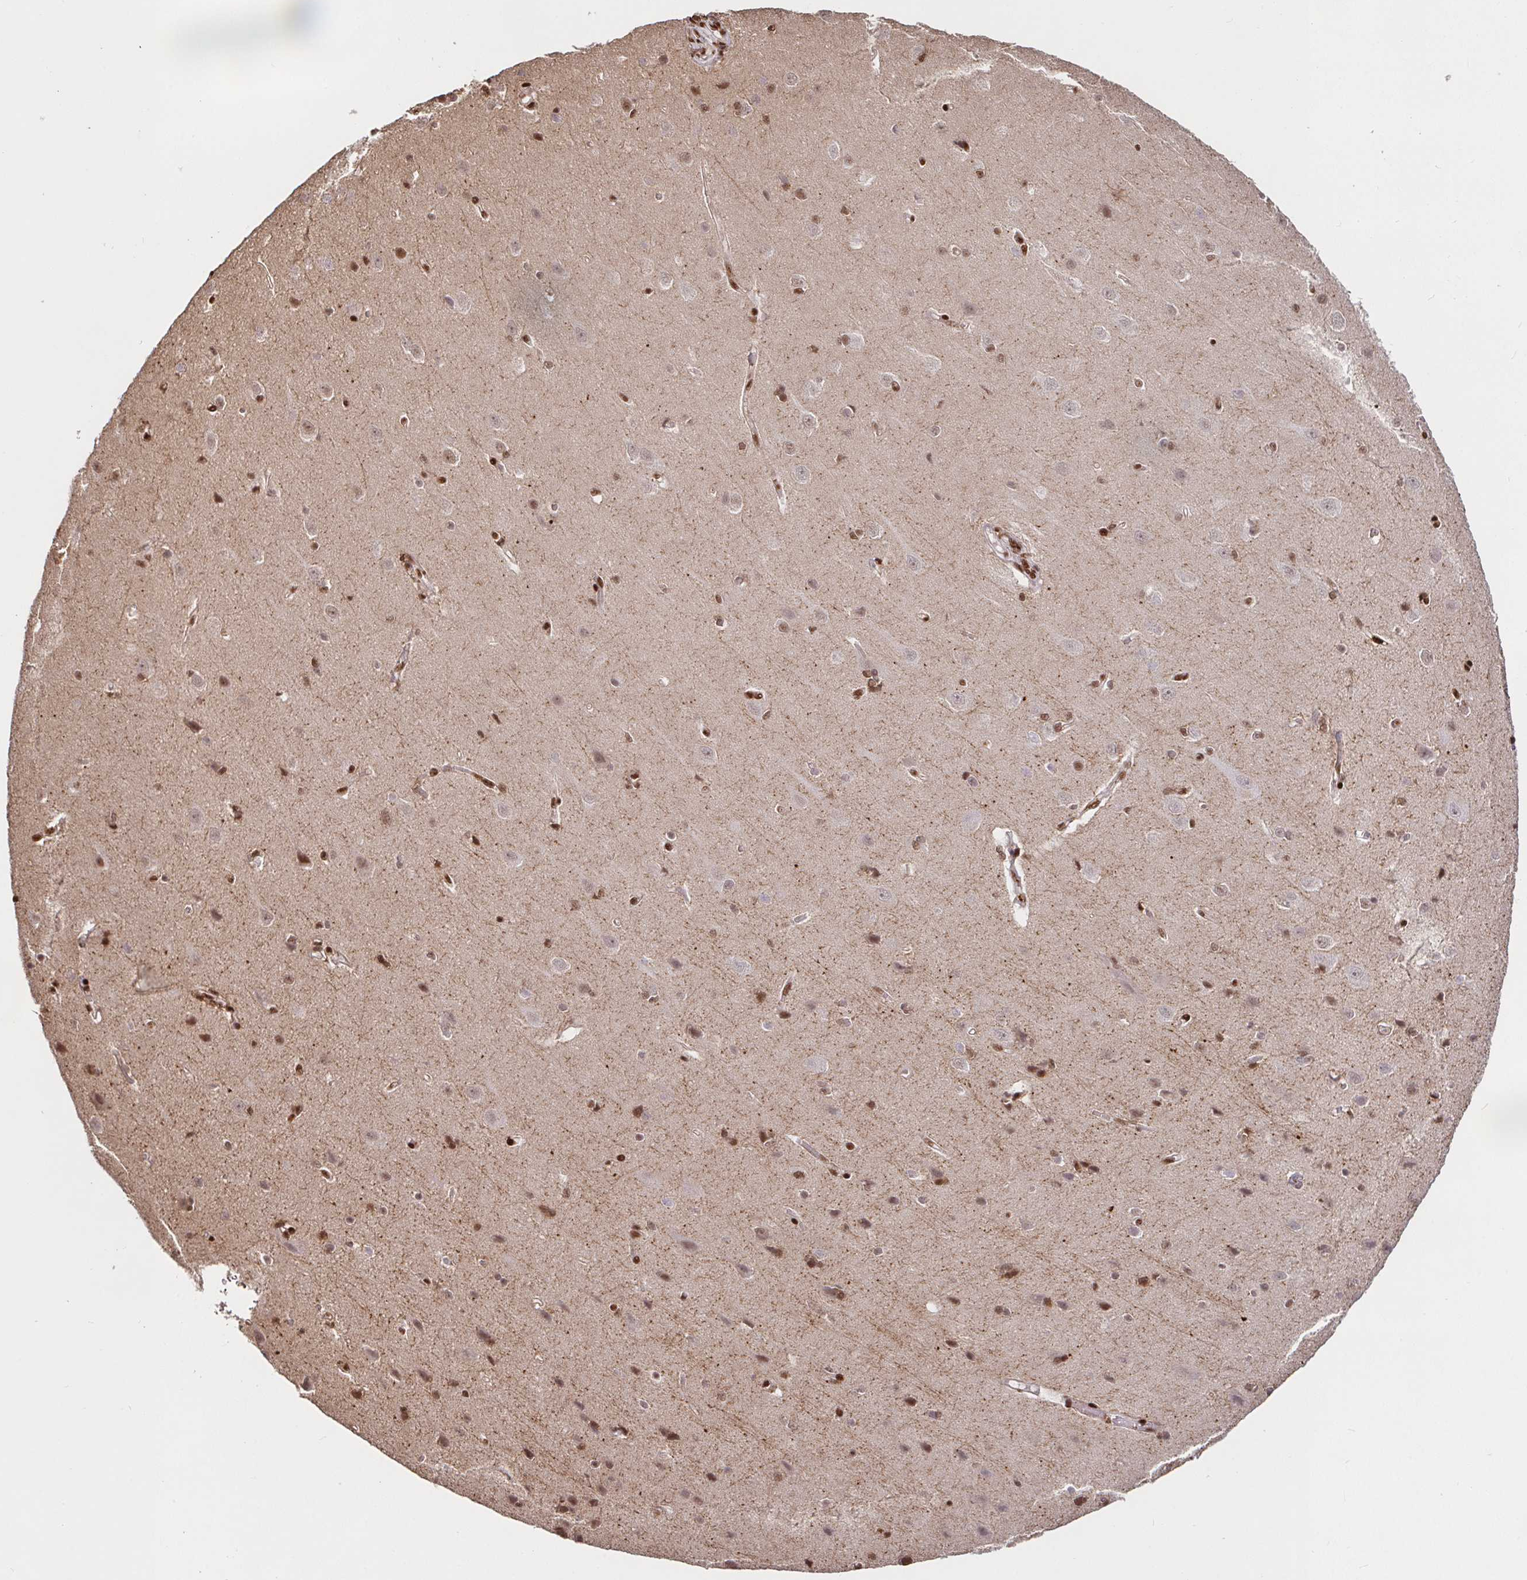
{"staining": {"intensity": "moderate", "quantity": ">75%", "location": "nuclear"}, "tissue": "cerebral cortex", "cell_type": "Endothelial cells", "image_type": "normal", "snomed": [{"axis": "morphology", "description": "Normal tissue, NOS"}, {"axis": "topography", "description": "Cerebral cortex"}], "caption": "An immunohistochemistry (IHC) photomicrograph of unremarkable tissue is shown. Protein staining in brown highlights moderate nuclear positivity in cerebral cortex within endothelial cells. Immunohistochemistry stains the protein in brown and the nuclei are stained blue.", "gene": "SP3", "patient": {"sex": "male", "age": 37}}